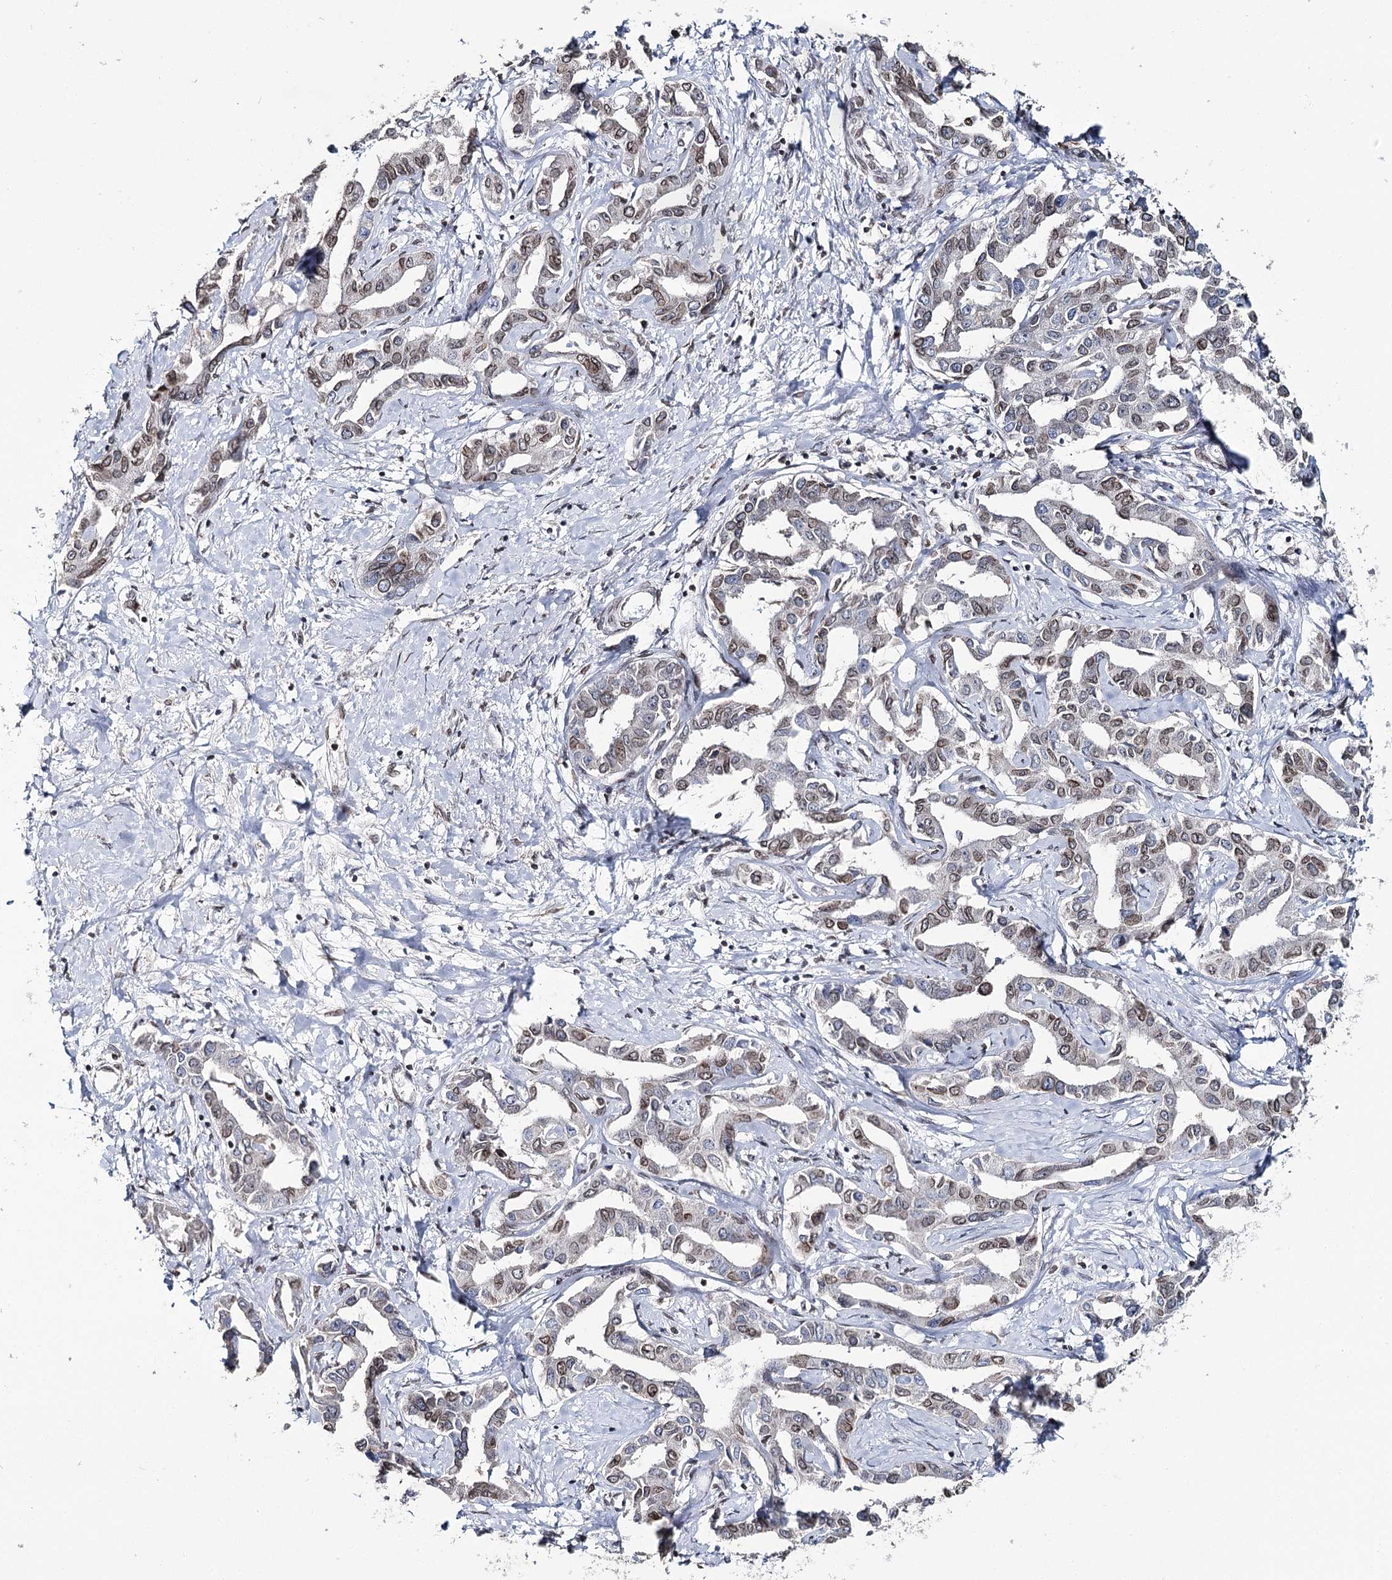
{"staining": {"intensity": "moderate", "quantity": "<25%", "location": "cytoplasmic/membranous,nuclear"}, "tissue": "liver cancer", "cell_type": "Tumor cells", "image_type": "cancer", "snomed": [{"axis": "morphology", "description": "Cholangiocarcinoma"}, {"axis": "topography", "description": "Liver"}], "caption": "High-power microscopy captured an IHC histopathology image of liver cancer (cholangiocarcinoma), revealing moderate cytoplasmic/membranous and nuclear positivity in about <25% of tumor cells. (IHC, brightfield microscopy, high magnification).", "gene": "KIAA0930", "patient": {"sex": "male", "age": 59}}